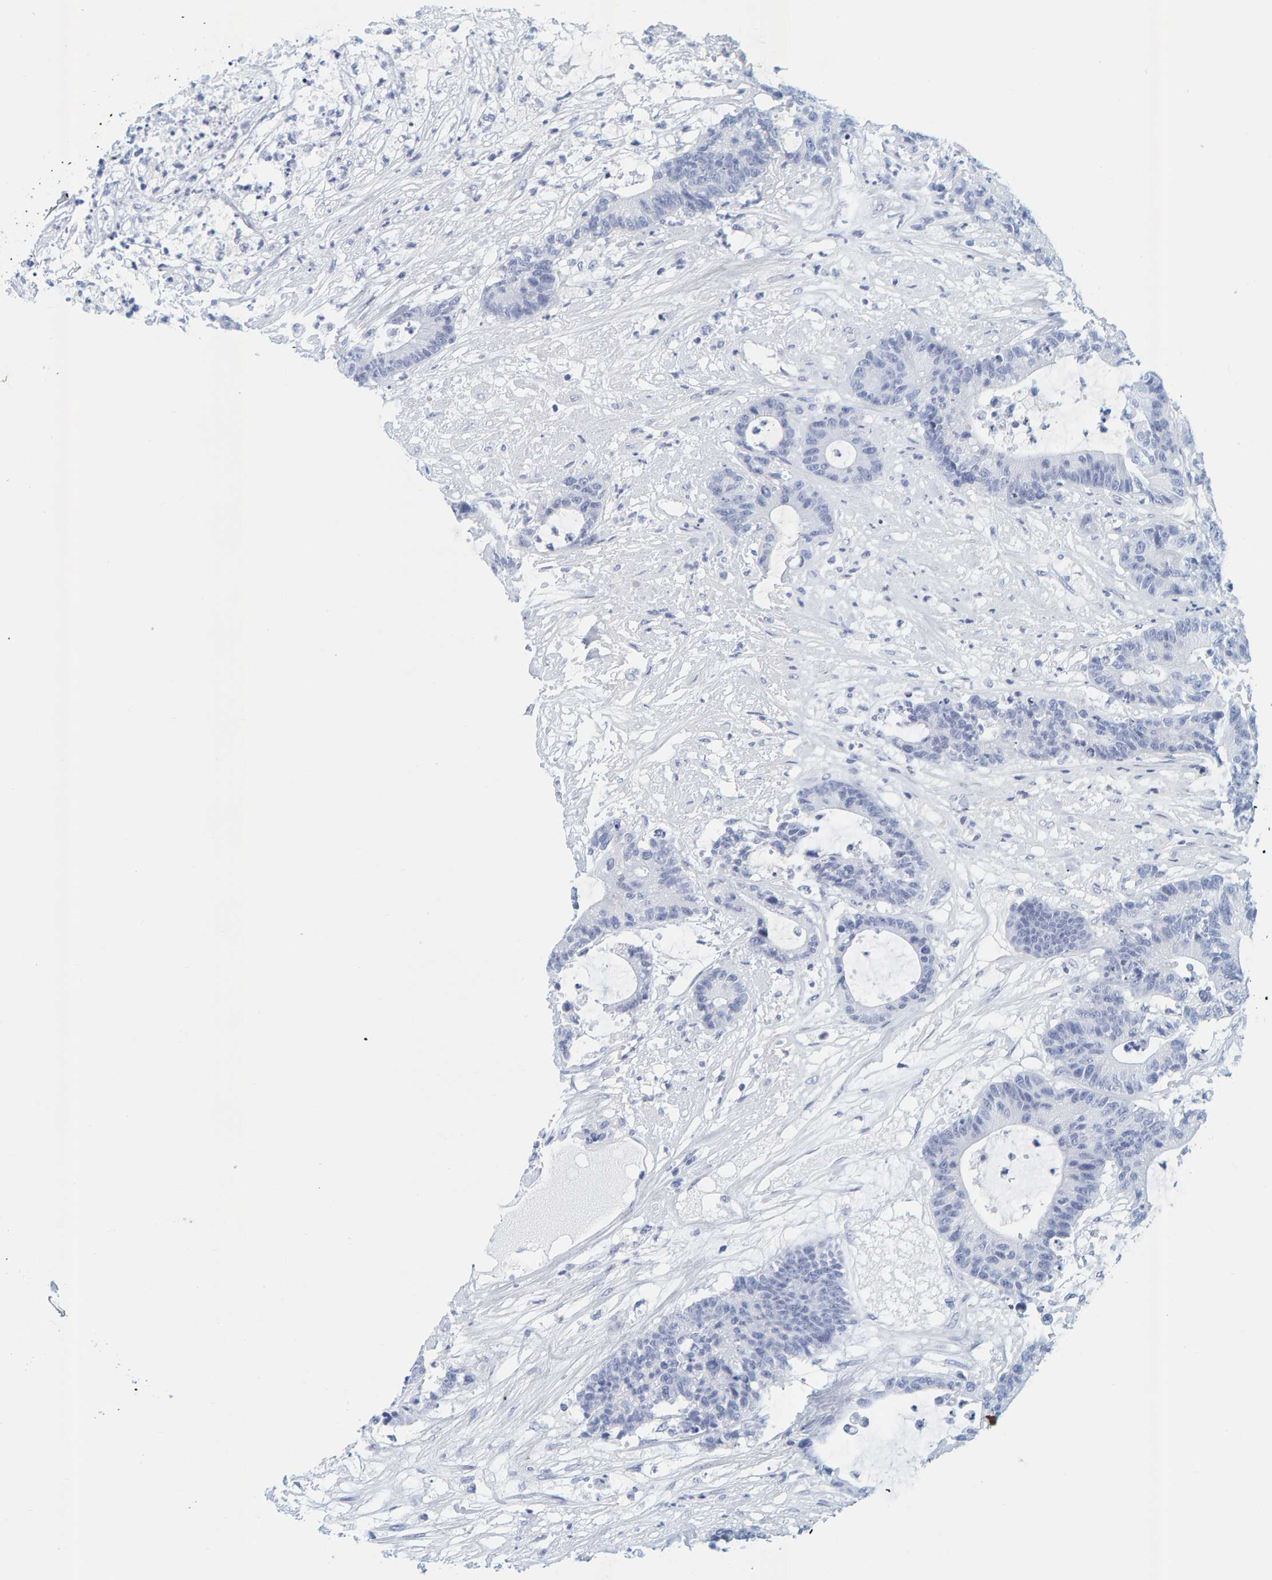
{"staining": {"intensity": "negative", "quantity": "none", "location": "none"}, "tissue": "colorectal cancer", "cell_type": "Tumor cells", "image_type": "cancer", "snomed": [{"axis": "morphology", "description": "Adenocarcinoma, NOS"}, {"axis": "topography", "description": "Colon"}], "caption": "The image shows no staining of tumor cells in adenocarcinoma (colorectal). The staining was performed using DAB to visualize the protein expression in brown, while the nuclei were stained in blue with hematoxylin (Magnification: 20x).", "gene": "SFTPC", "patient": {"sex": "female", "age": 84}}